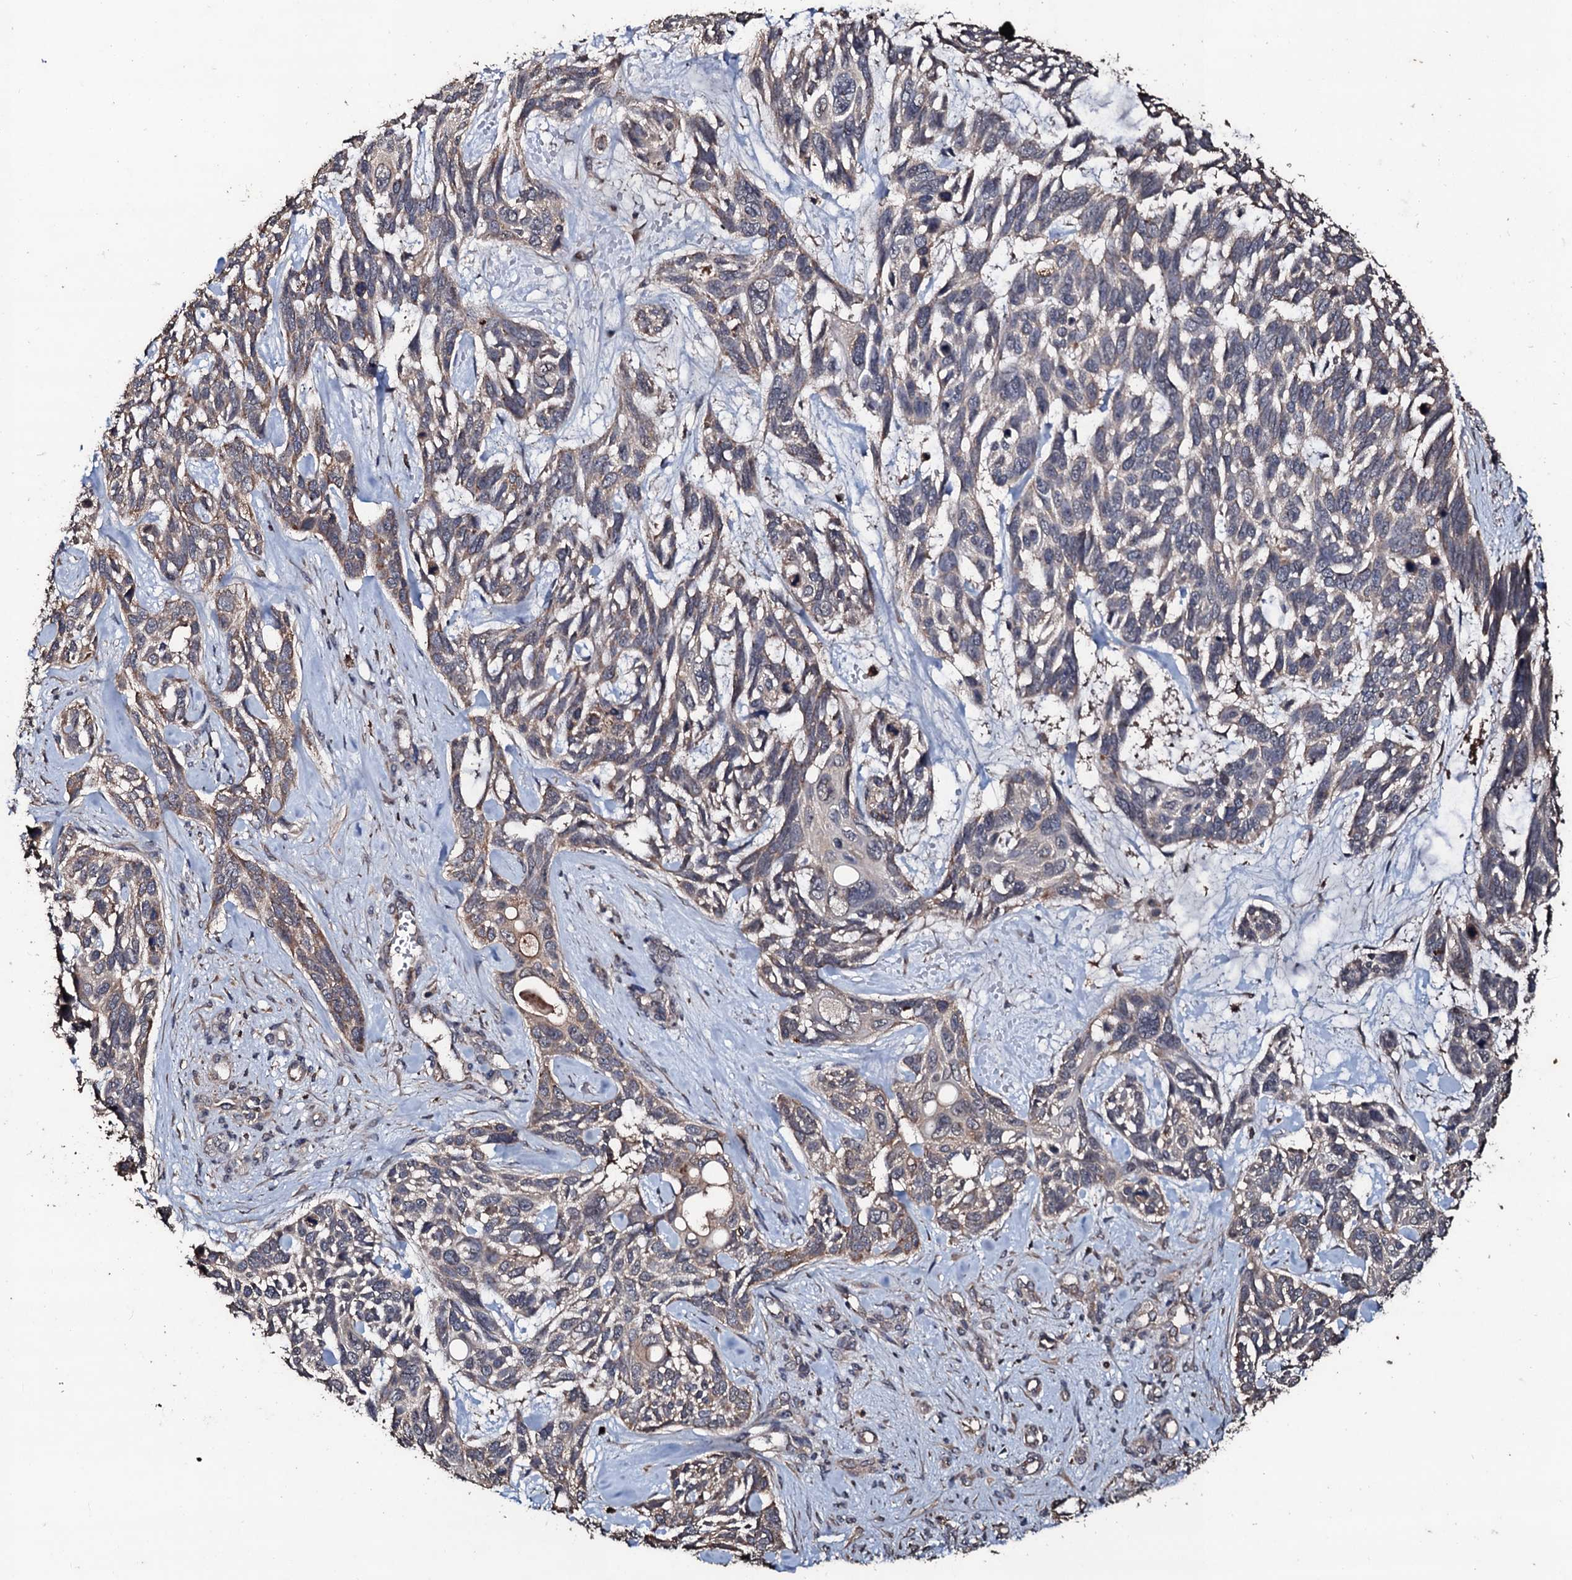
{"staining": {"intensity": "weak", "quantity": "25%-75%", "location": "cytoplasmic/membranous"}, "tissue": "skin cancer", "cell_type": "Tumor cells", "image_type": "cancer", "snomed": [{"axis": "morphology", "description": "Basal cell carcinoma"}, {"axis": "topography", "description": "Skin"}], "caption": "Skin cancer stained with a brown dye shows weak cytoplasmic/membranous positive expression in approximately 25%-75% of tumor cells.", "gene": "SDHAF2", "patient": {"sex": "male", "age": 88}}